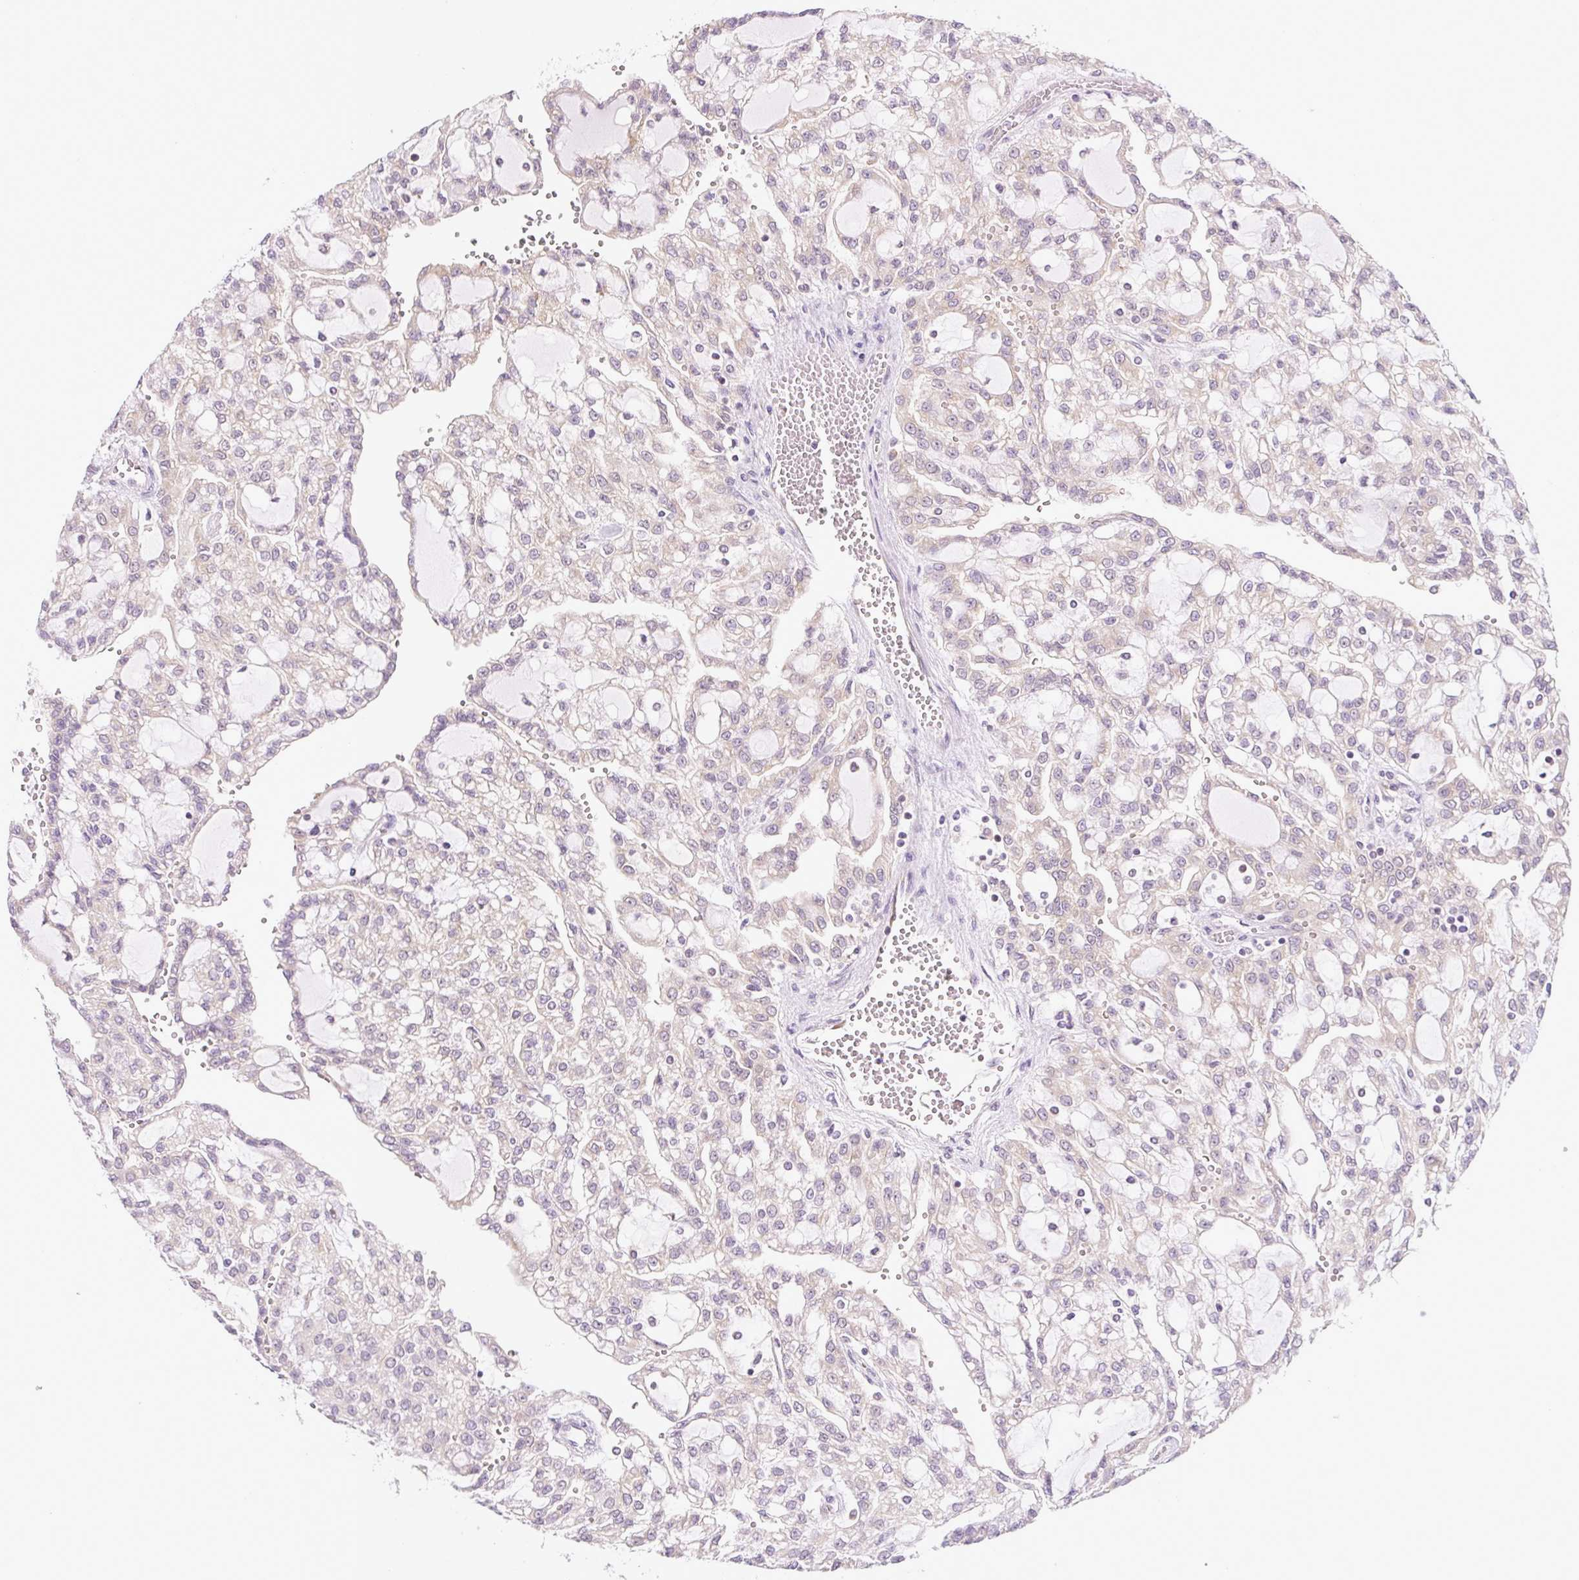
{"staining": {"intensity": "weak", "quantity": "25%-75%", "location": "cytoplasmic/membranous"}, "tissue": "renal cancer", "cell_type": "Tumor cells", "image_type": "cancer", "snomed": [{"axis": "morphology", "description": "Adenocarcinoma, NOS"}, {"axis": "topography", "description": "Kidney"}], "caption": "Protein expression analysis of renal adenocarcinoma shows weak cytoplasmic/membranous staining in approximately 25%-75% of tumor cells.", "gene": "RPL18A", "patient": {"sex": "male", "age": 63}}